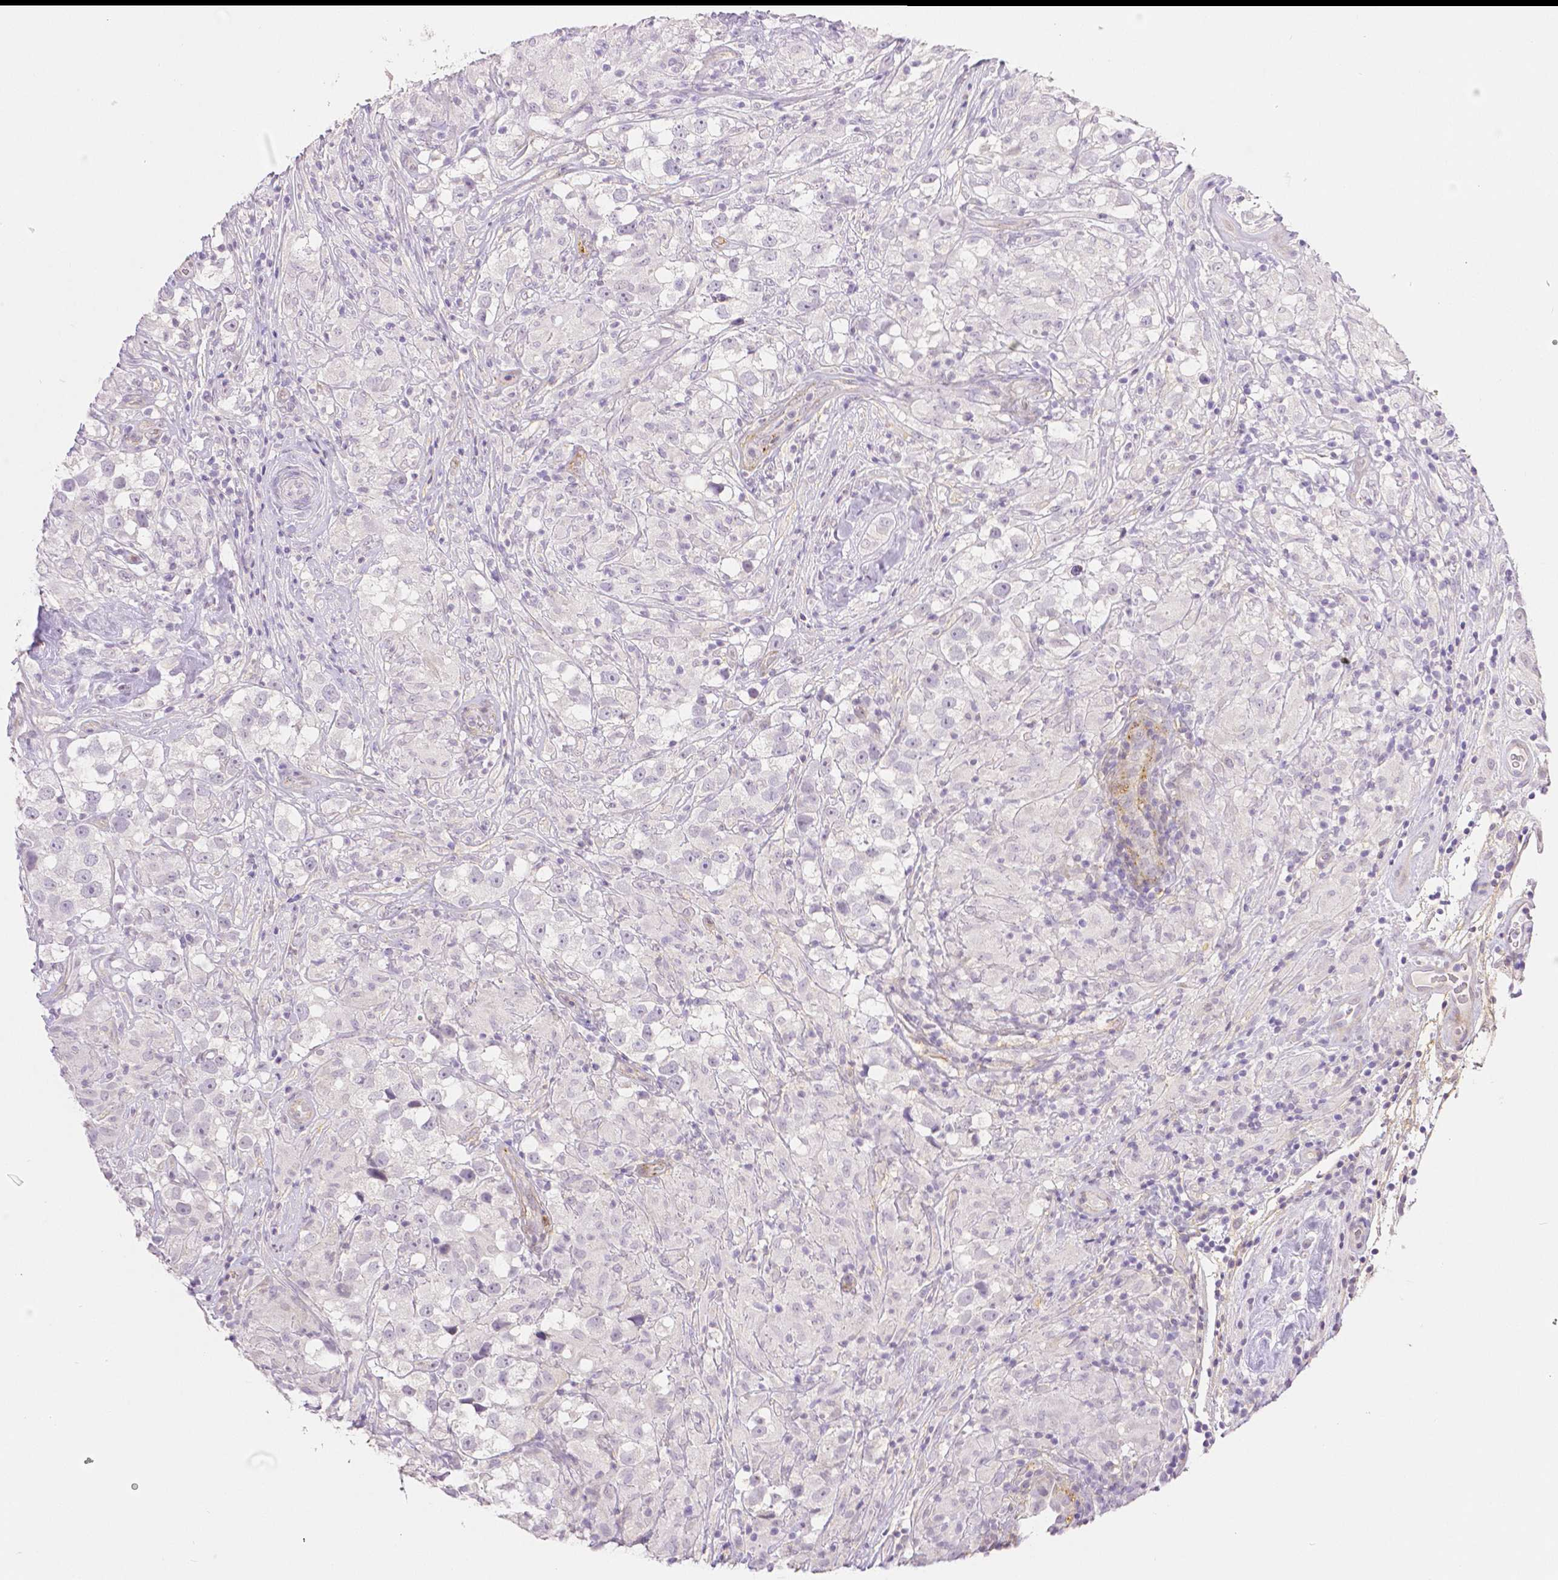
{"staining": {"intensity": "negative", "quantity": "none", "location": "none"}, "tissue": "testis cancer", "cell_type": "Tumor cells", "image_type": "cancer", "snomed": [{"axis": "morphology", "description": "Seminoma, NOS"}, {"axis": "topography", "description": "Testis"}], "caption": "Human seminoma (testis) stained for a protein using immunohistochemistry displays no expression in tumor cells.", "gene": "THY1", "patient": {"sex": "male", "age": 46}}